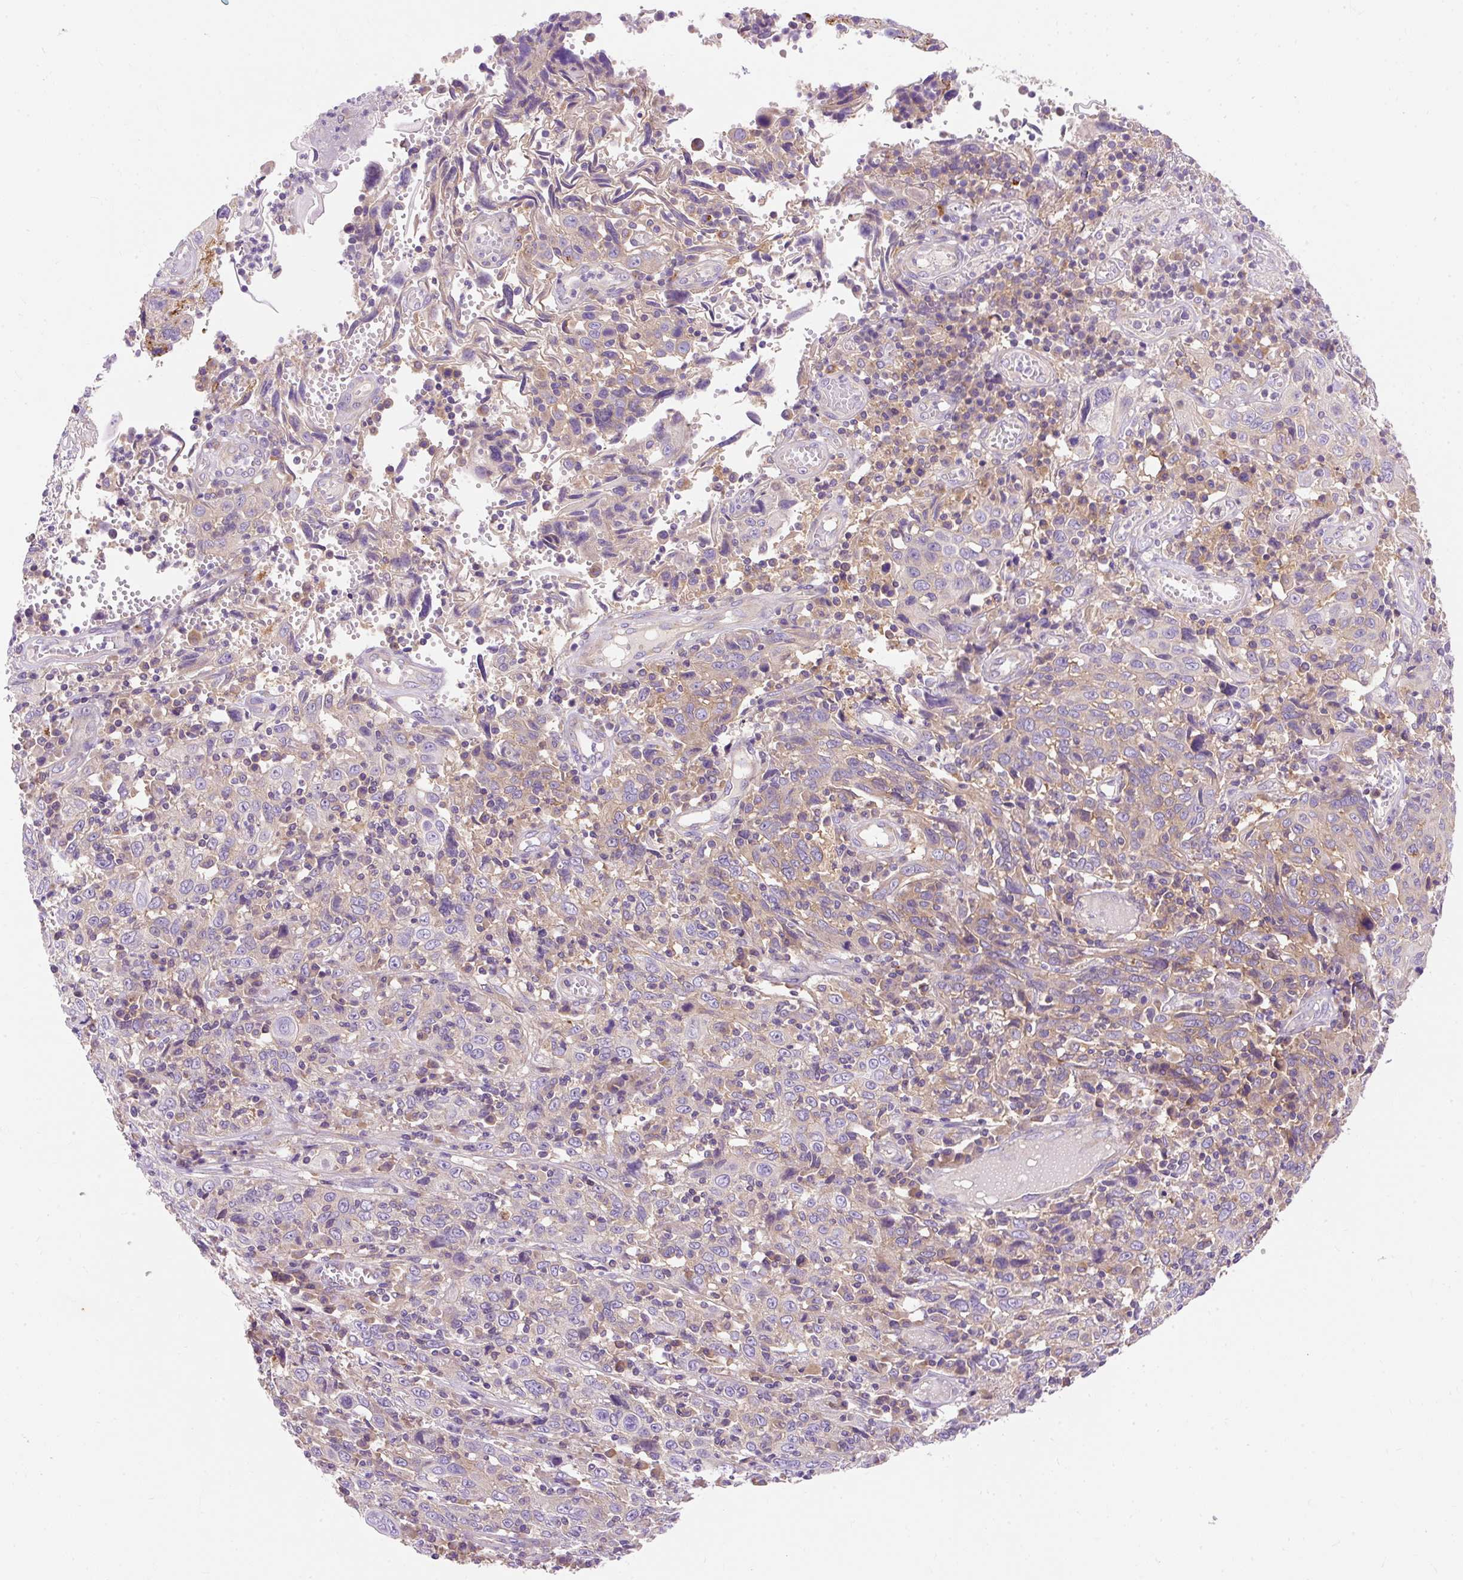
{"staining": {"intensity": "weak", "quantity": "25%-75%", "location": "cytoplasmic/membranous"}, "tissue": "cervical cancer", "cell_type": "Tumor cells", "image_type": "cancer", "snomed": [{"axis": "morphology", "description": "Squamous cell carcinoma, NOS"}, {"axis": "topography", "description": "Cervix"}], "caption": "Protein staining demonstrates weak cytoplasmic/membranous staining in approximately 25%-75% of tumor cells in cervical cancer. (DAB (3,3'-diaminobenzidine) = brown stain, brightfield microscopy at high magnification).", "gene": "OR4K15", "patient": {"sex": "female", "age": 46}}